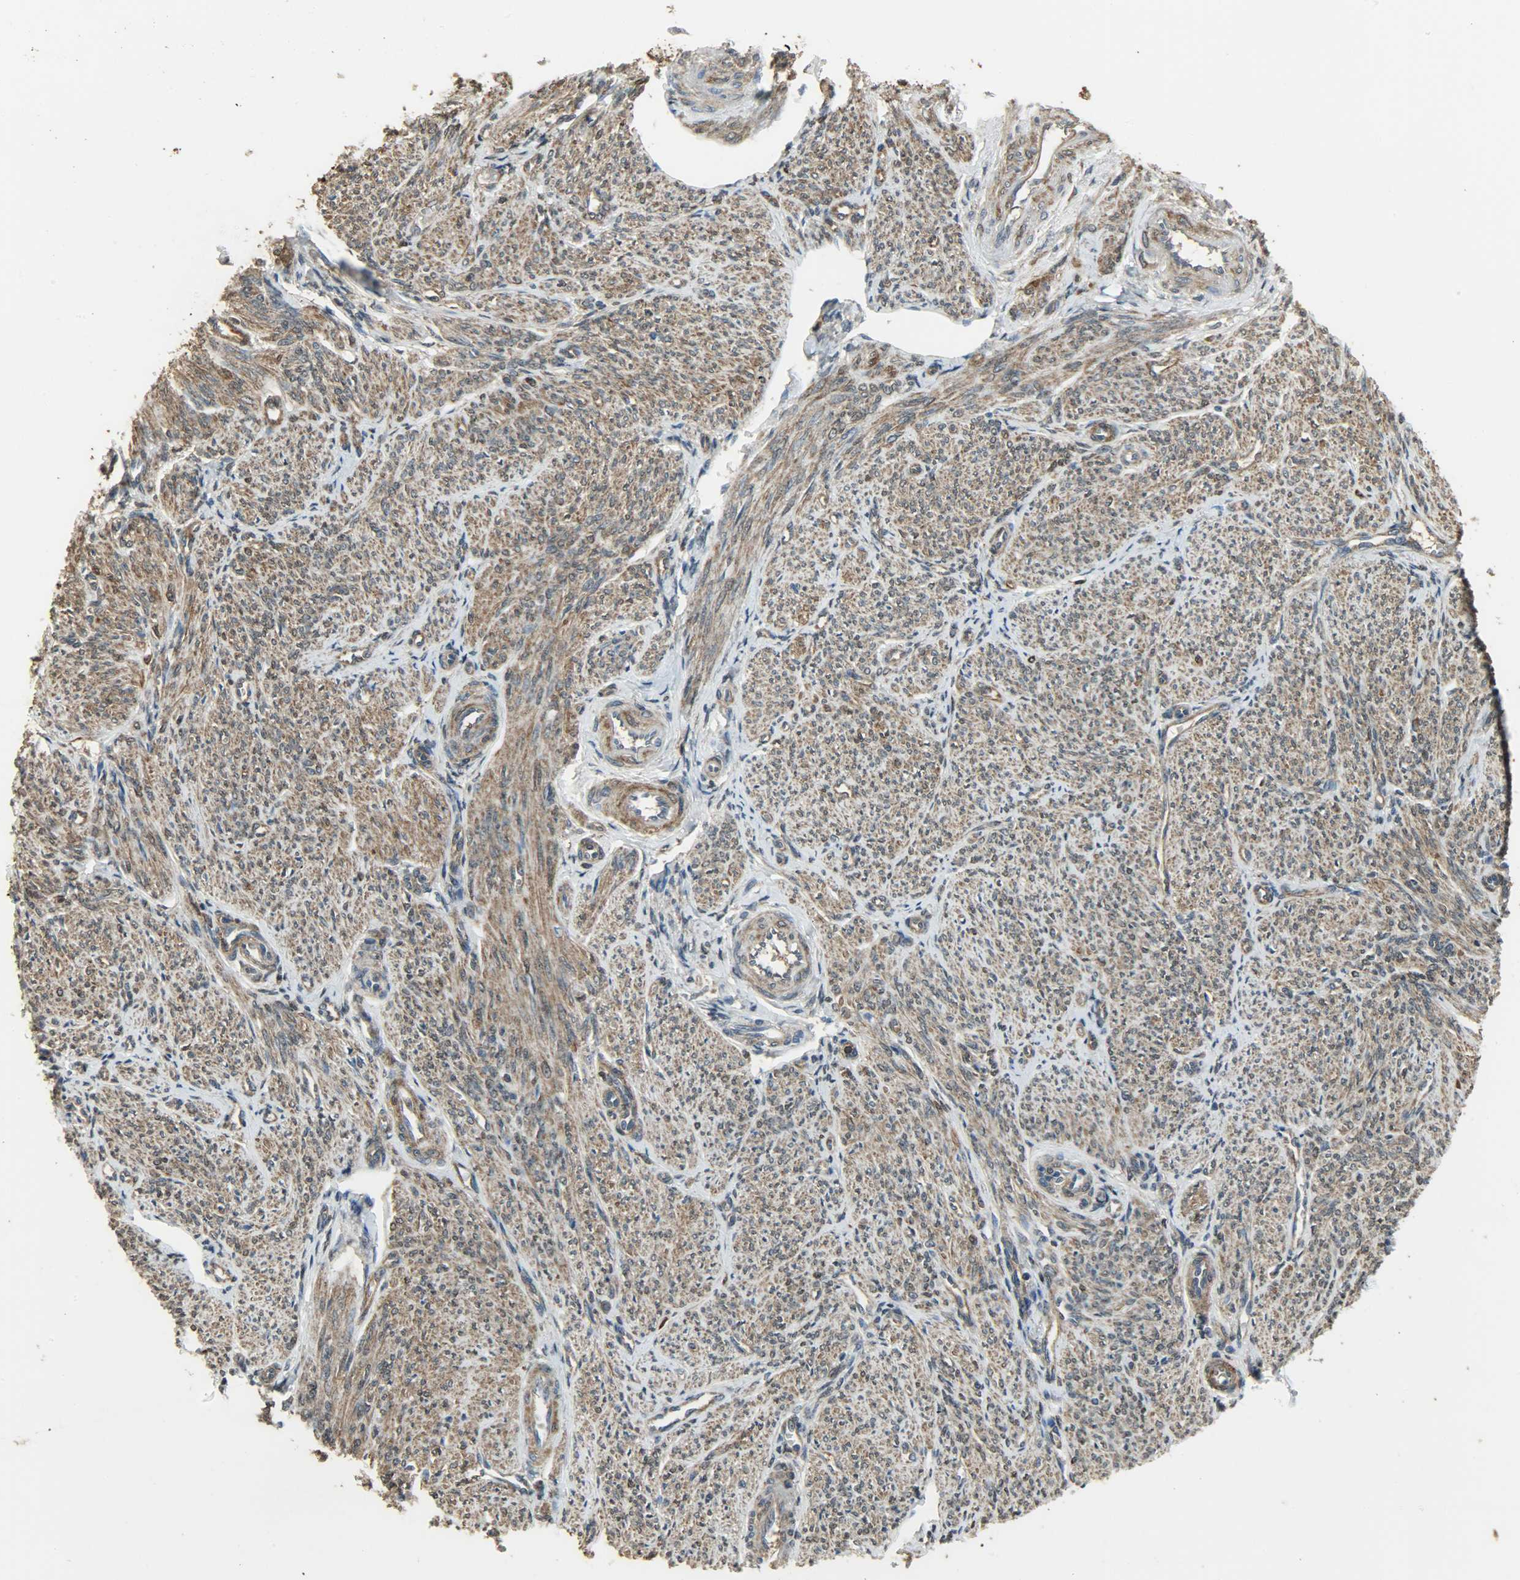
{"staining": {"intensity": "moderate", "quantity": ">75%", "location": "cytoplasmic/membranous,nuclear"}, "tissue": "smooth muscle", "cell_type": "Smooth muscle cells", "image_type": "normal", "snomed": [{"axis": "morphology", "description": "Normal tissue, NOS"}, {"axis": "topography", "description": "Smooth muscle"}], "caption": "Smooth muscle cells demonstrate medium levels of moderate cytoplasmic/membranous,nuclear positivity in approximately >75% of cells in benign human smooth muscle.", "gene": "LDHB", "patient": {"sex": "female", "age": 65}}